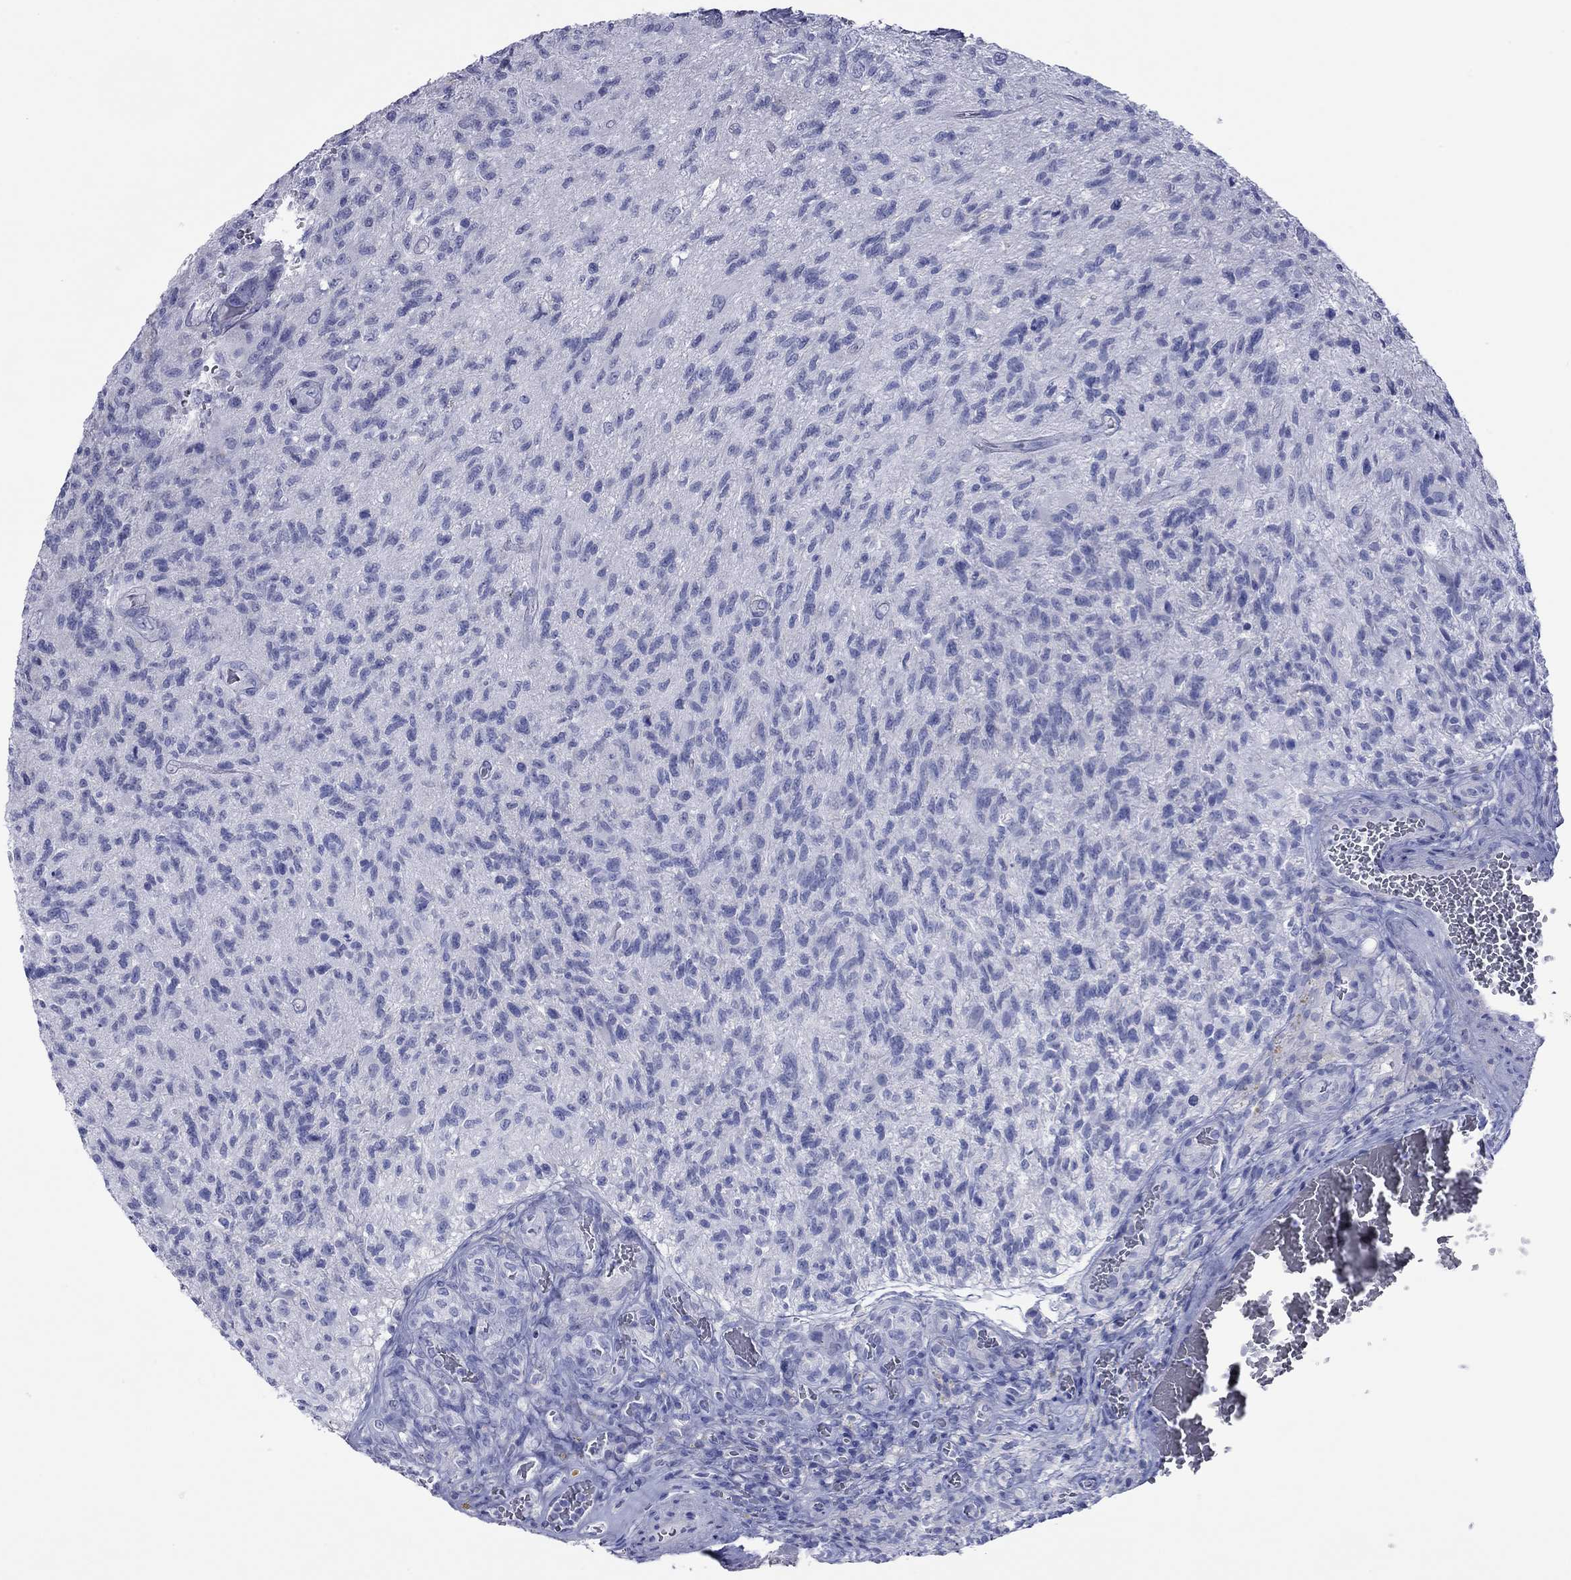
{"staining": {"intensity": "negative", "quantity": "none", "location": "none"}, "tissue": "glioma", "cell_type": "Tumor cells", "image_type": "cancer", "snomed": [{"axis": "morphology", "description": "Glioma, malignant, High grade"}, {"axis": "topography", "description": "Brain"}], "caption": "Tumor cells show no significant positivity in malignant high-grade glioma. (DAB (3,3'-diaminobenzidine) immunohistochemistry with hematoxylin counter stain).", "gene": "ACTL7B", "patient": {"sex": "male", "age": 56}}